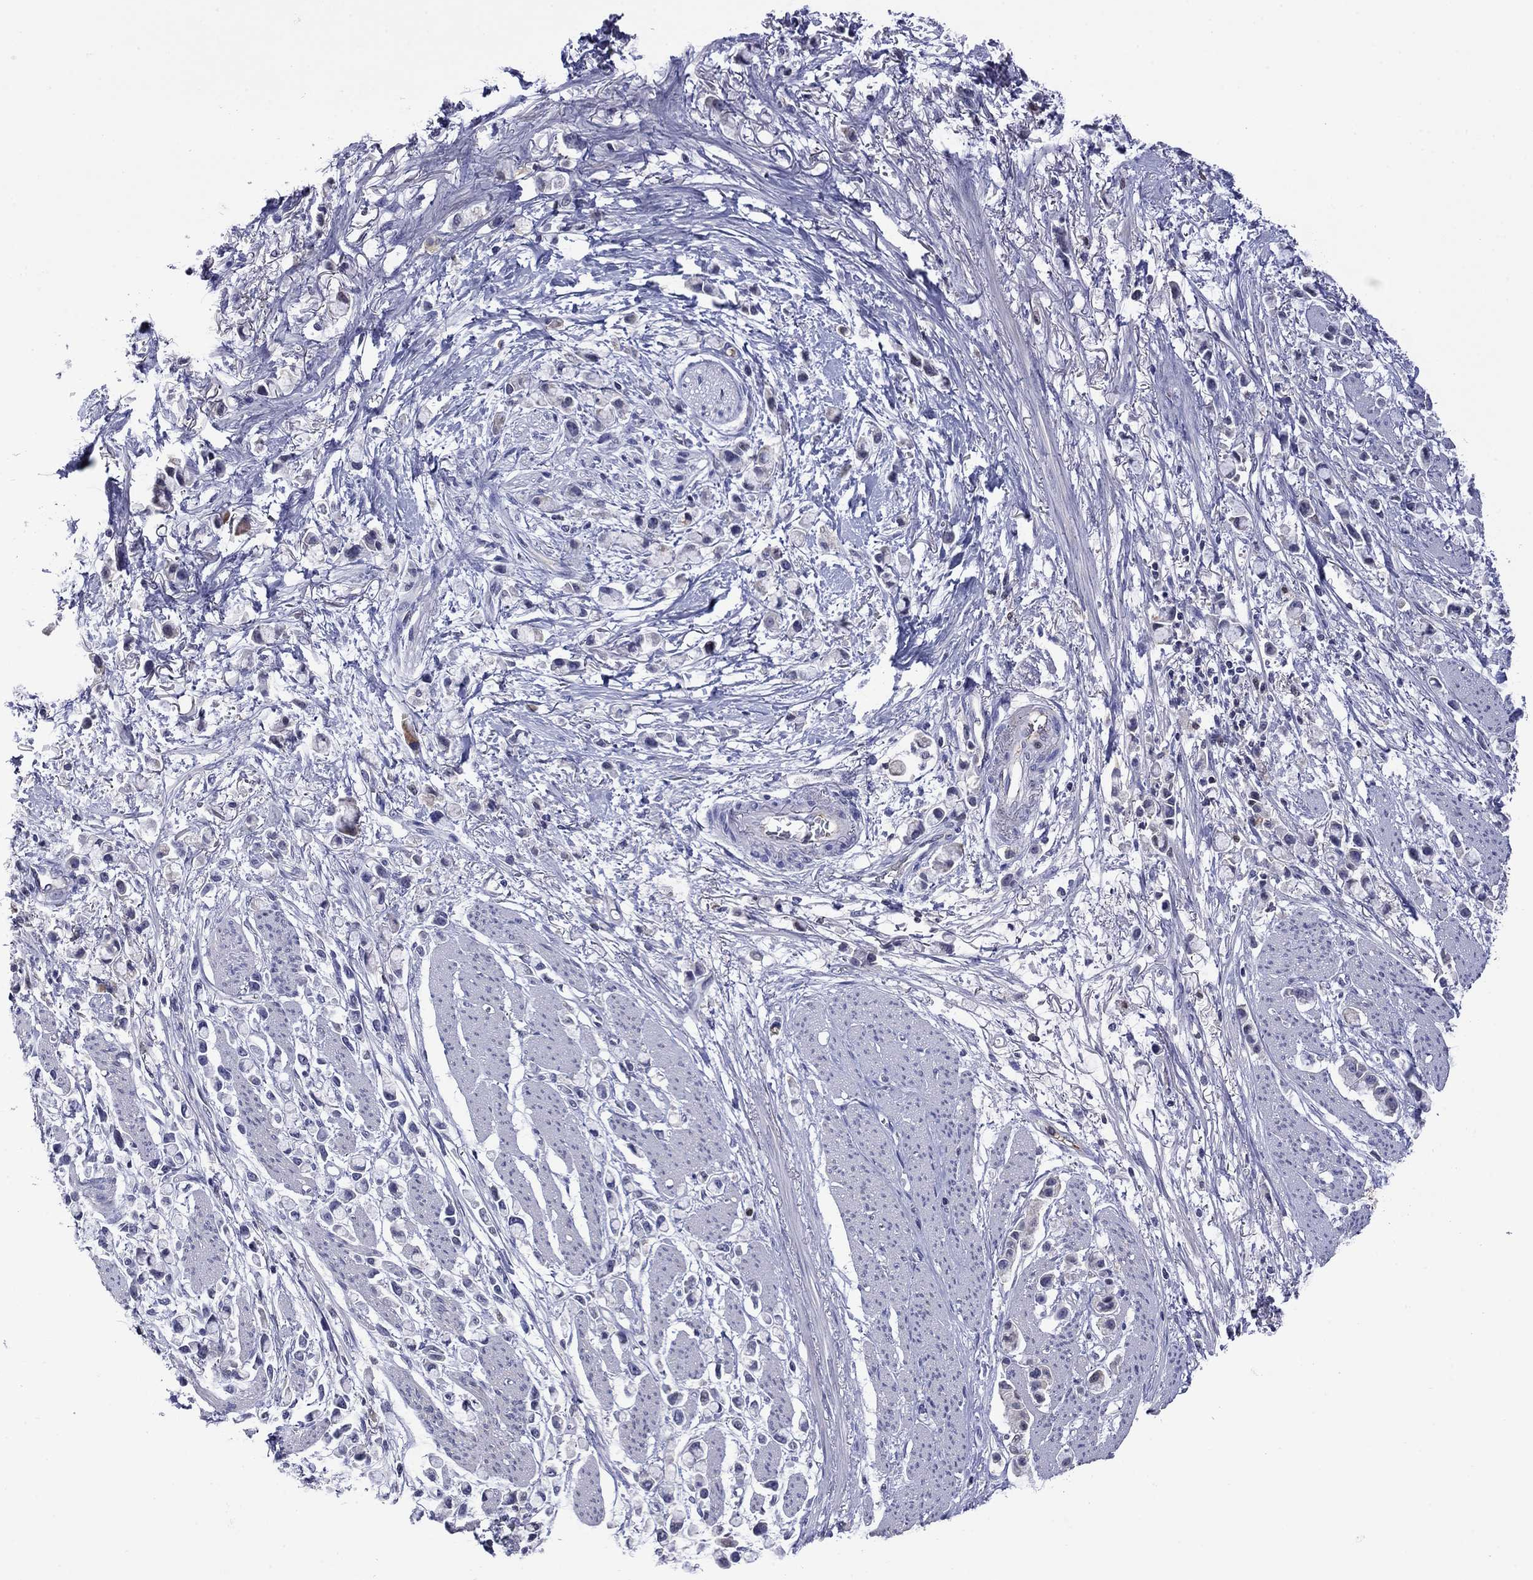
{"staining": {"intensity": "negative", "quantity": "none", "location": "none"}, "tissue": "stomach cancer", "cell_type": "Tumor cells", "image_type": "cancer", "snomed": [{"axis": "morphology", "description": "Adenocarcinoma, NOS"}, {"axis": "topography", "description": "Stomach"}], "caption": "There is no significant expression in tumor cells of adenocarcinoma (stomach).", "gene": "APOA2", "patient": {"sex": "female", "age": 81}}